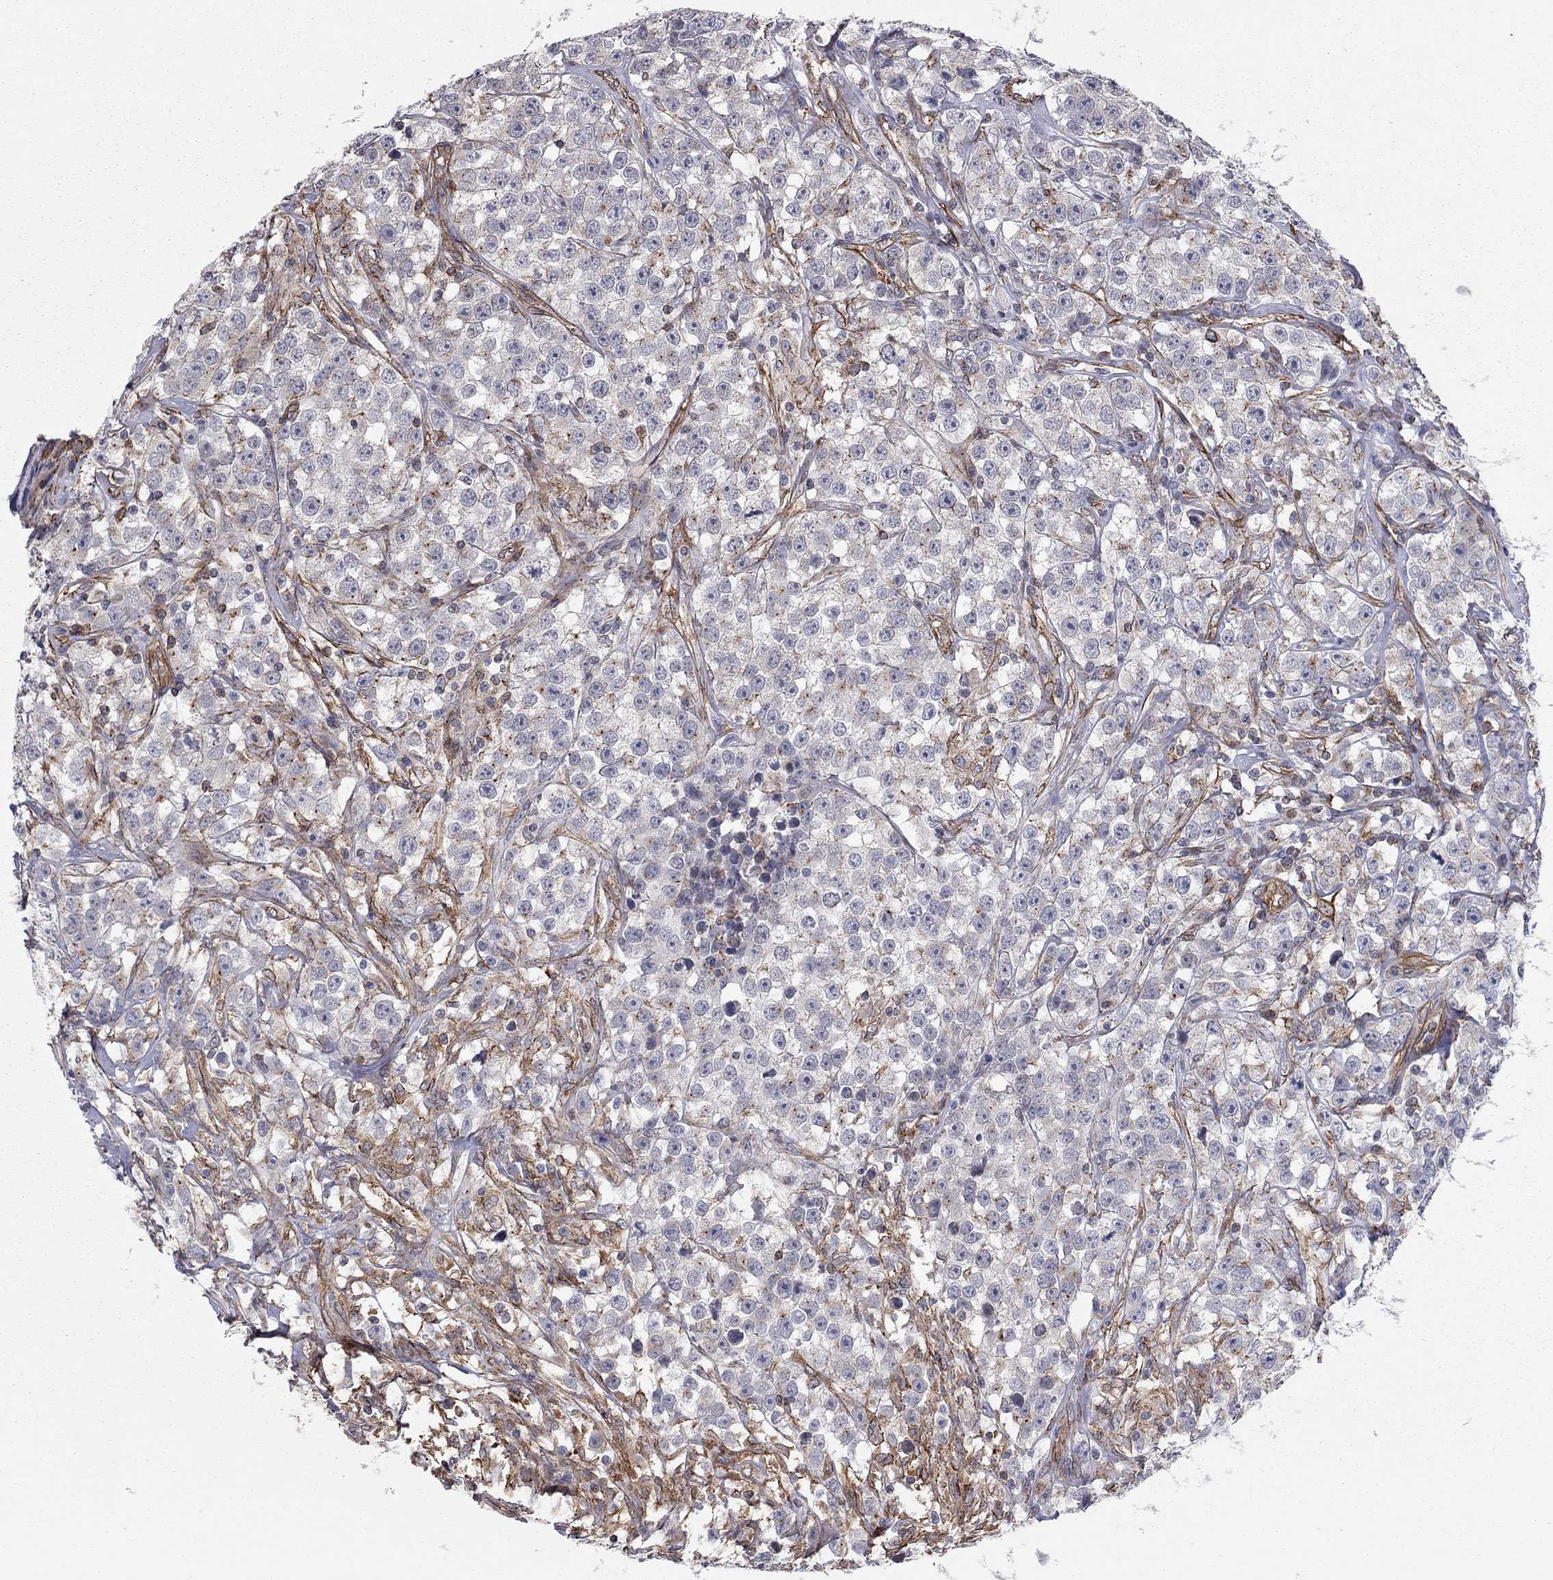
{"staining": {"intensity": "negative", "quantity": "none", "location": "none"}, "tissue": "testis cancer", "cell_type": "Tumor cells", "image_type": "cancer", "snomed": [{"axis": "morphology", "description": "Seminoma, NOS"}, {"axis": "topography", "description": "Testis"}], "caption": "Immunohistochemical staining of testis cancer (seminoma) reveals no significant positivity in tumor cells.", "gene": "BICDL2", "patient": {"sex": "male", "age": 59}}